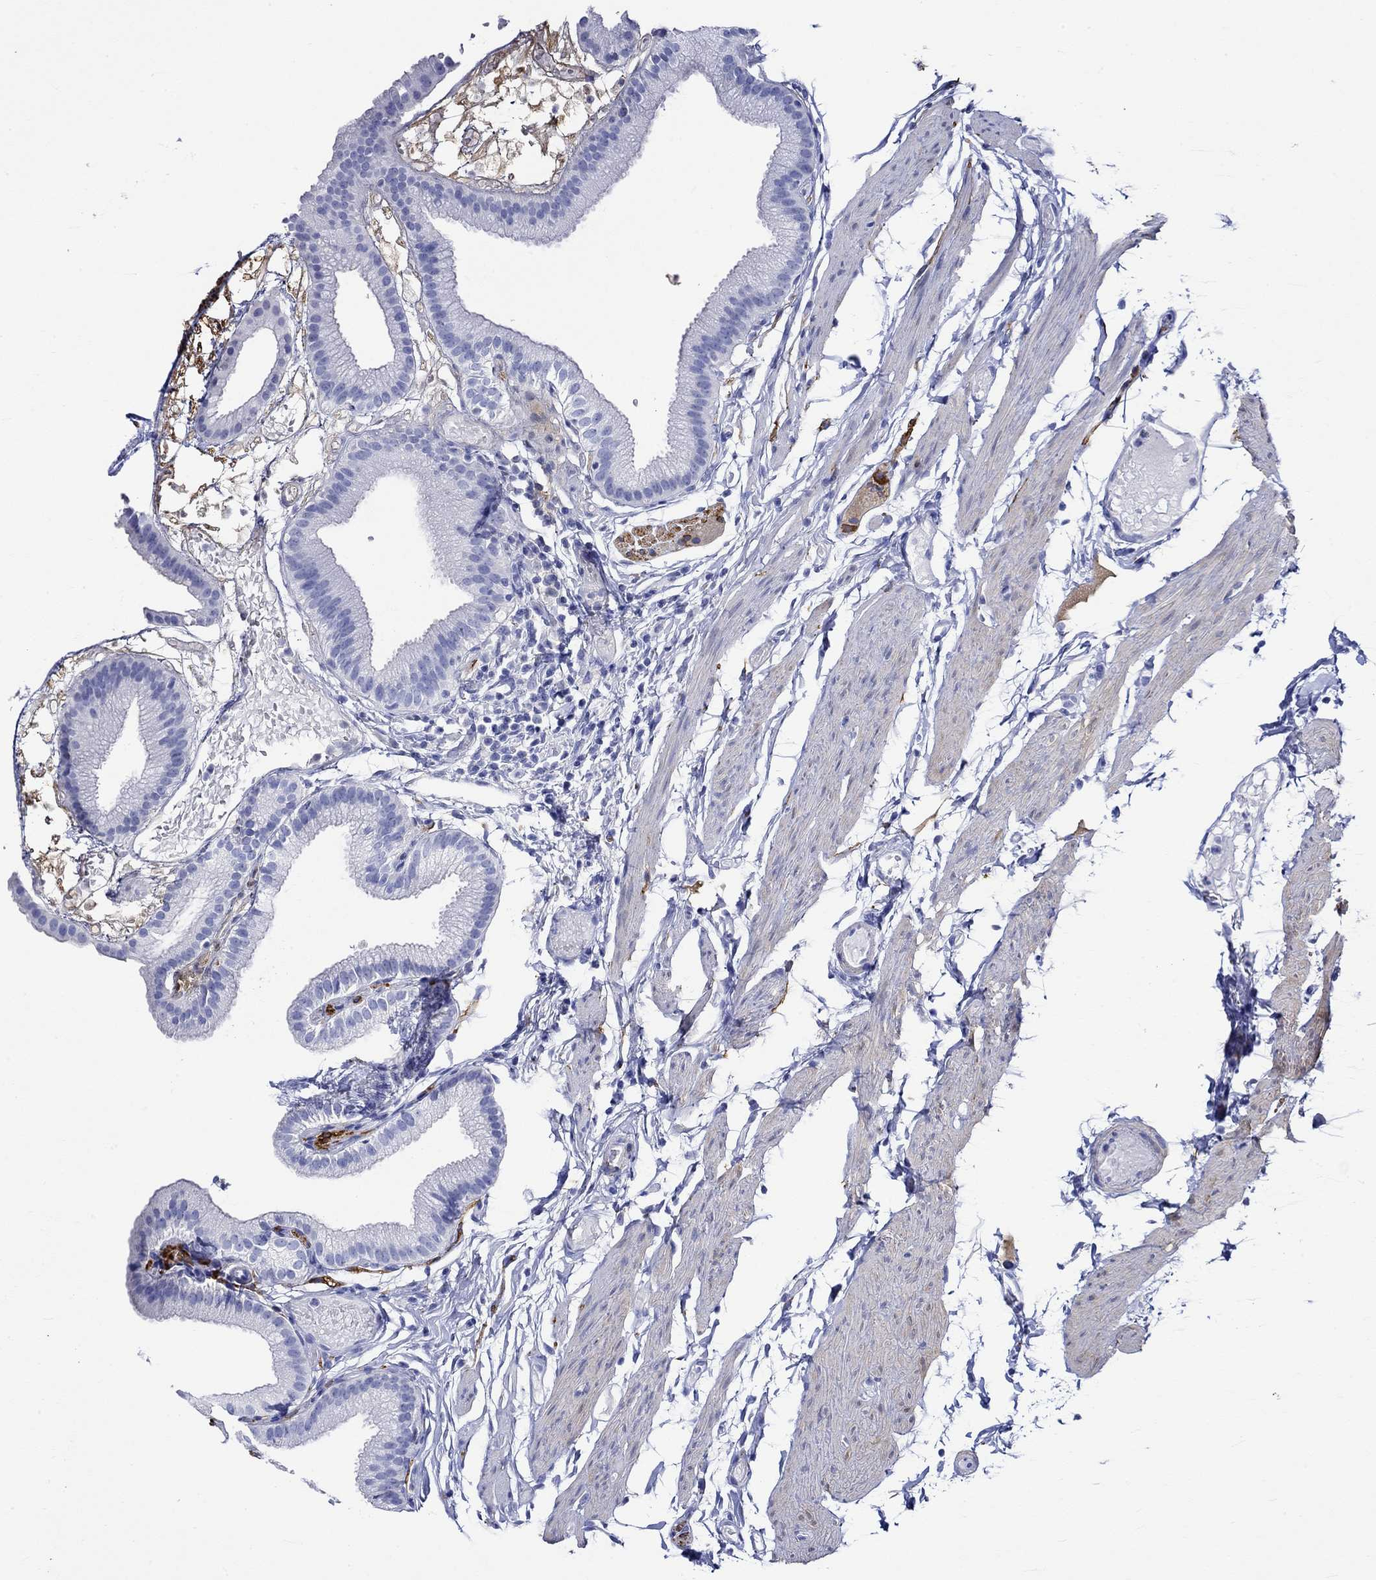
{"staining": {"intensity": "negative", "quantity": "none", "location": "none"}, "tissue": "gallbladder", "cell_type": "Glandular cells", "image_type": "normal", "snomed": [{"axis": "morphology", "description": "Normal tissue, NOS"}, {"axis": "topography", "description": "Gallbladder"}], "caption": "Immunohistochemical staining of normal human gallbladder reveals no significant staining in glandular cells.", "gene": "CRYAB", "patient": {"sex": "female", "age": 45}}